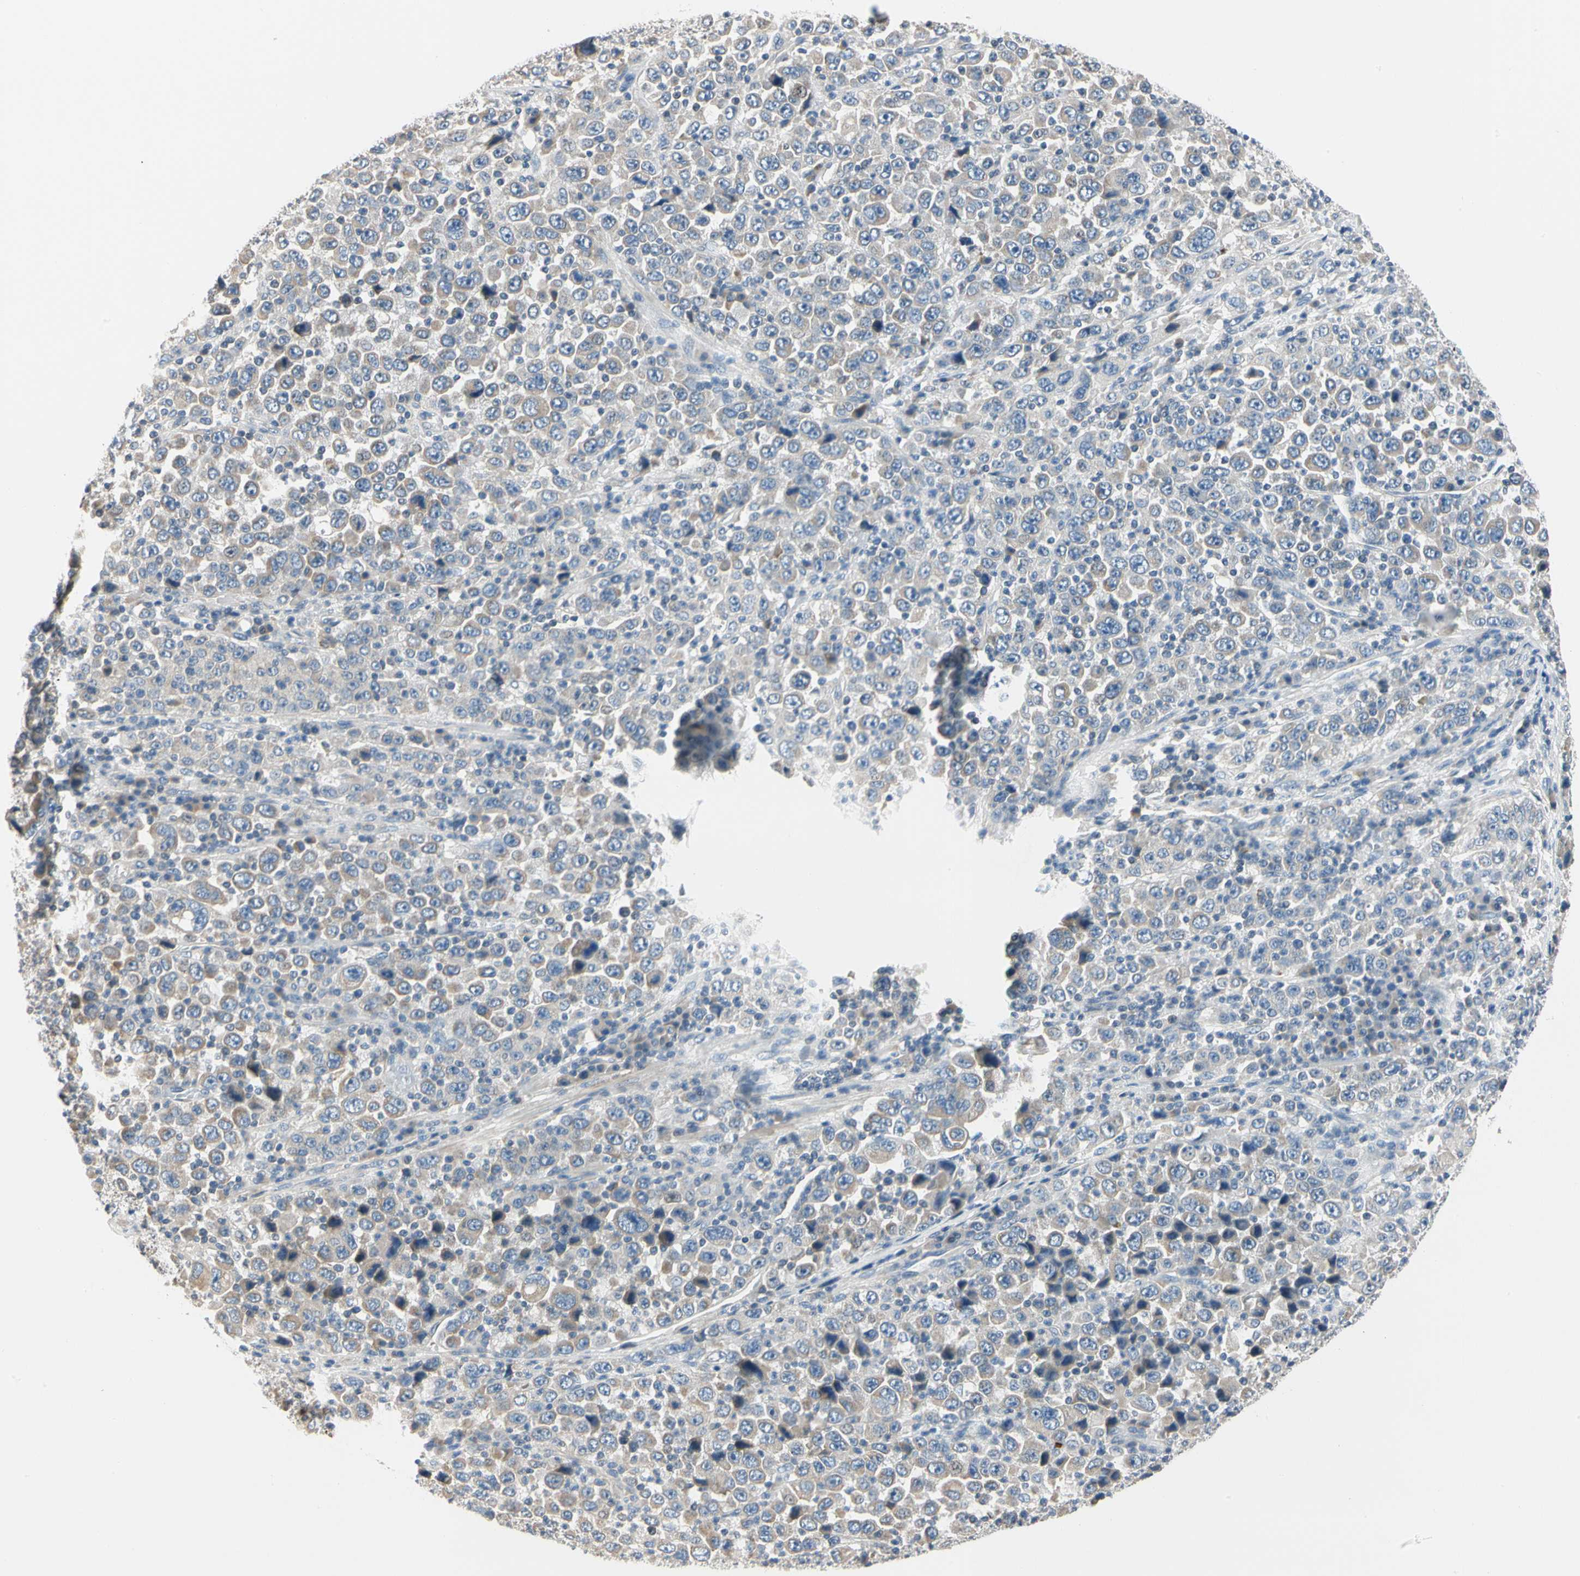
{"staining": {"intensity": "weak", "quantity": "25%-75%", "location": "cytoplasmic/membranous"}, "tissue": "stomach cancer", "cell_type": "Tumor cells", "image_type": "cancer", "snomed": [{"axis": "morphology", "description": "Normal tissue, NOS"}, {"axis": "morphology", "description": "Adenocarcinoma, NOS"}, {"axis": "topography", "description": "Stomach, upper"}, {"axis": "topography", "description": "Stomach"}], "caption": "An image of human adenocarcinoma (stomach) stained for a protein exhibits weak cytoplasmic/membranous brown staining in tumor cells. Nuclei are stained in blue.", "gene": "GPR153", "patient": {"sex": "male", "age": 59}}